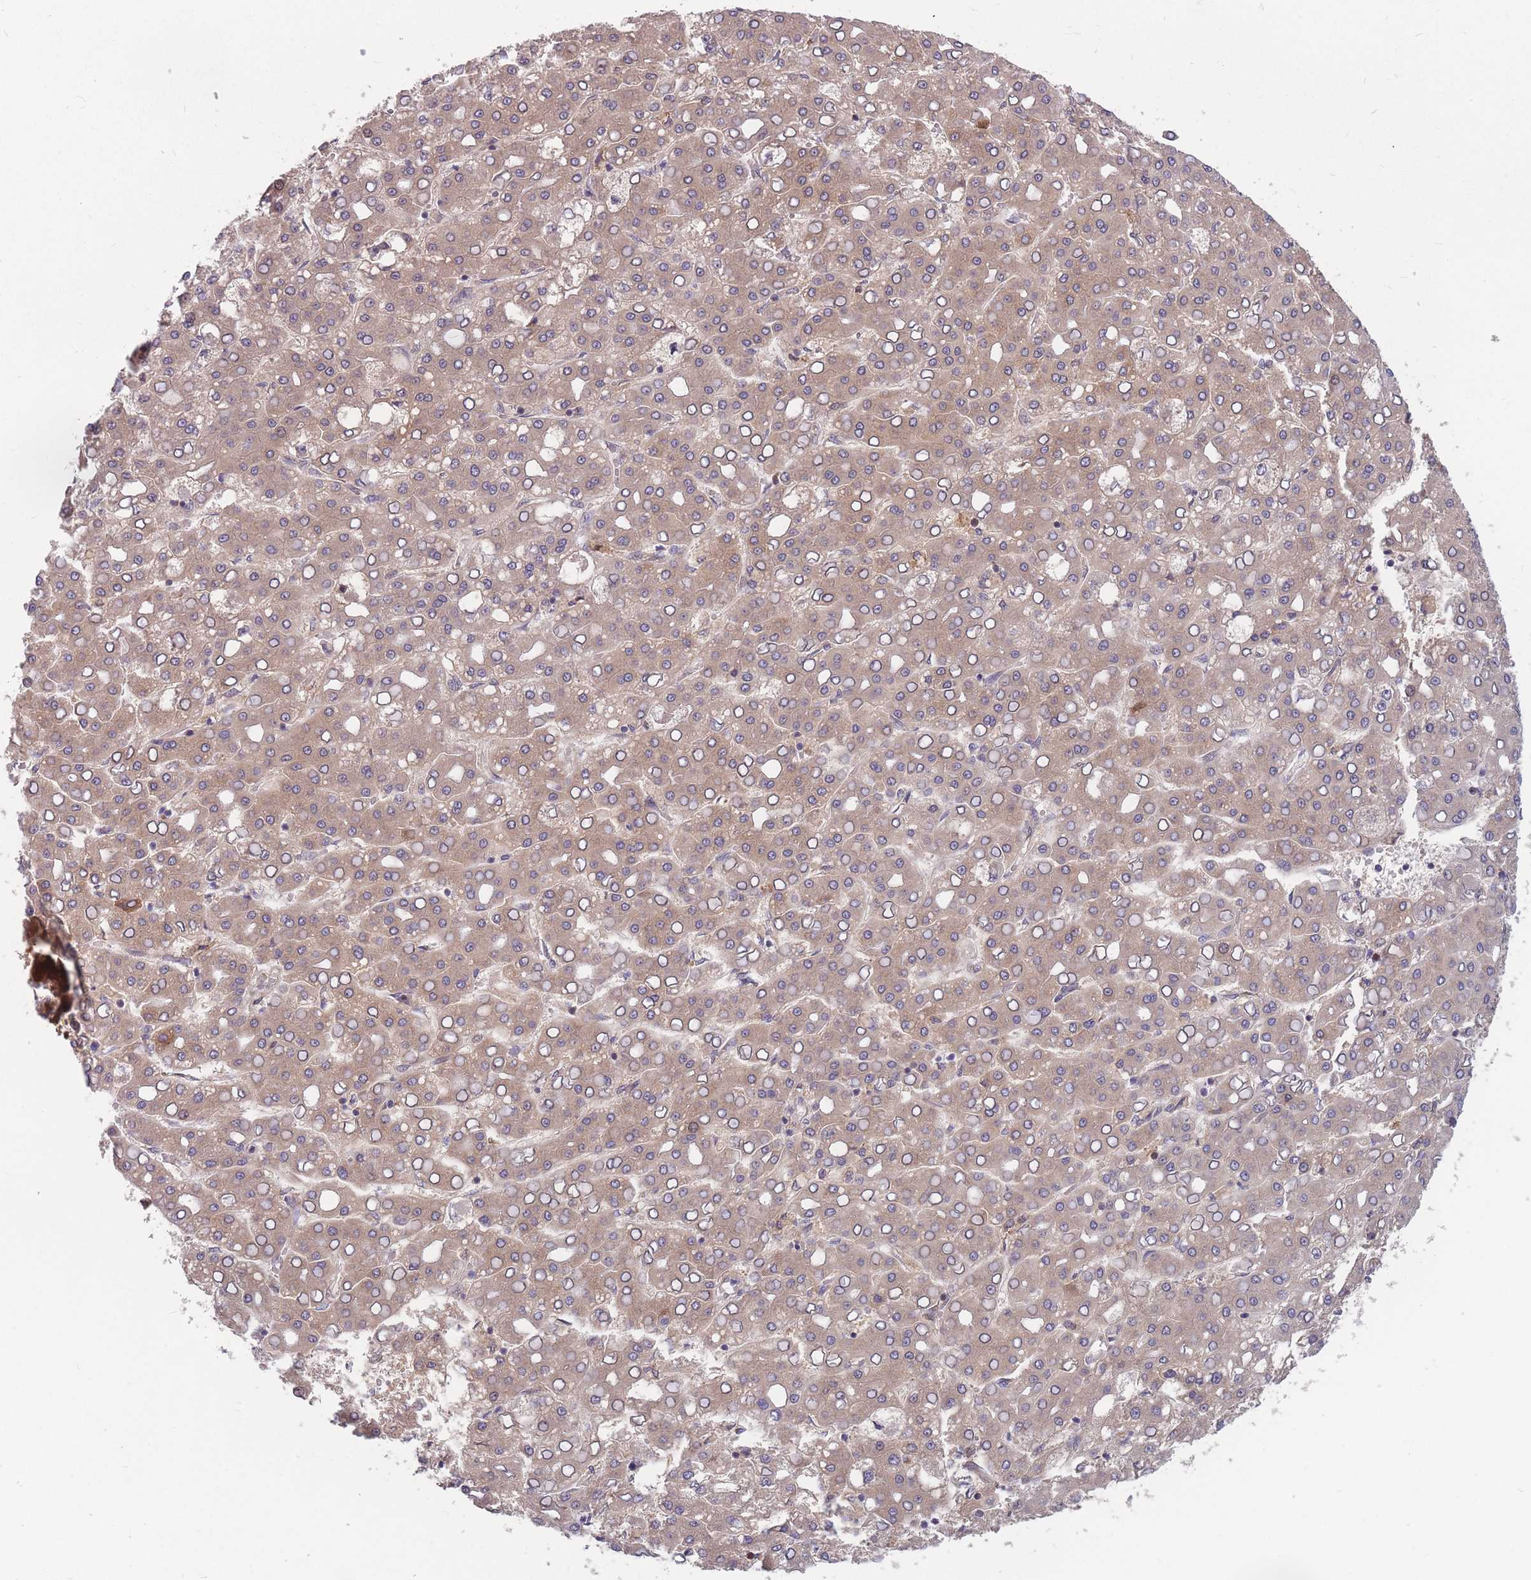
{"staining": {"intensity": "moderate", "quantity": ">75%", "location": "cytoplasmic/membranous"}, "tissue": "liver cancer", "cell_type": "Tumor cells", "image_type": "cancer", "snomed": [{"axis": "morphology", "description": "Carcinoma, Hepatocellular, NOS"}, {"axis": "topography", "description": "Liver"}], "caption": "This histopathology image displays liver cancer stained with IHC to label a protein in brown. The cytoplasmic/membranous of tumor cells show moderate positivity for the protein. Nuclei are counter-stained blue.", "gene": "TMEM131L", "patient": {"sex": "male", "age": 65}}